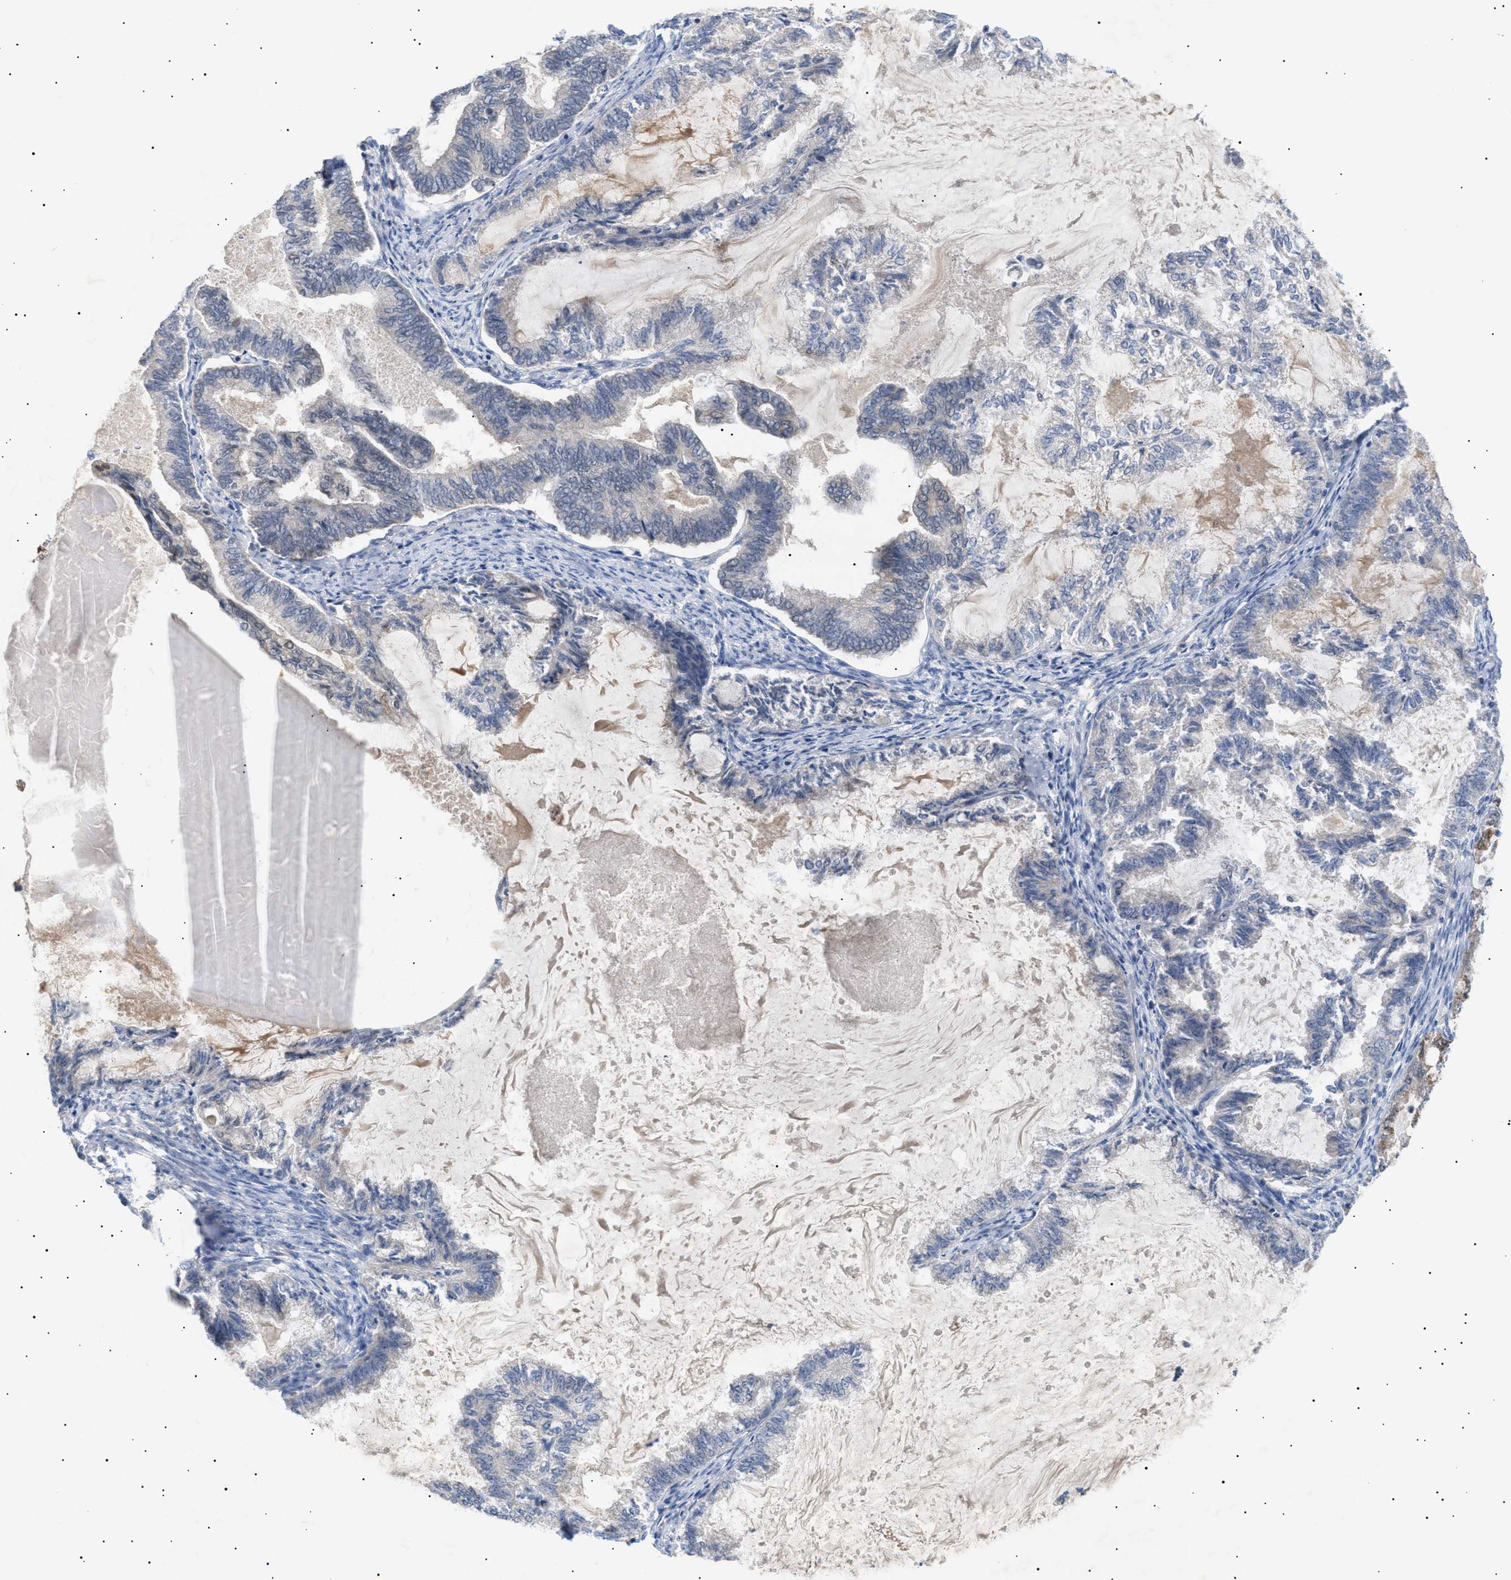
{"staining": {"intensity": "moderate", "quantity": "<25%", "location": "cytoplasmic/membranous"}, "tissue": "endometrial cancer", "cell_type": "Tumor cells", "image_type": "cancer", "snomed": [{"axis": "morphology", "description": "Adenocarcinoma, NOS"}, {"axis": "topography", "description": "Endometrium"}], "caption": "Endometrial cancer stained with a brown dye demonstrates moderate cytoplasmic/membranous positive staining in approximately <25% of tumor cells.", "gene": "SIRT5", "patient": {"sex": "female", "age": 86}}